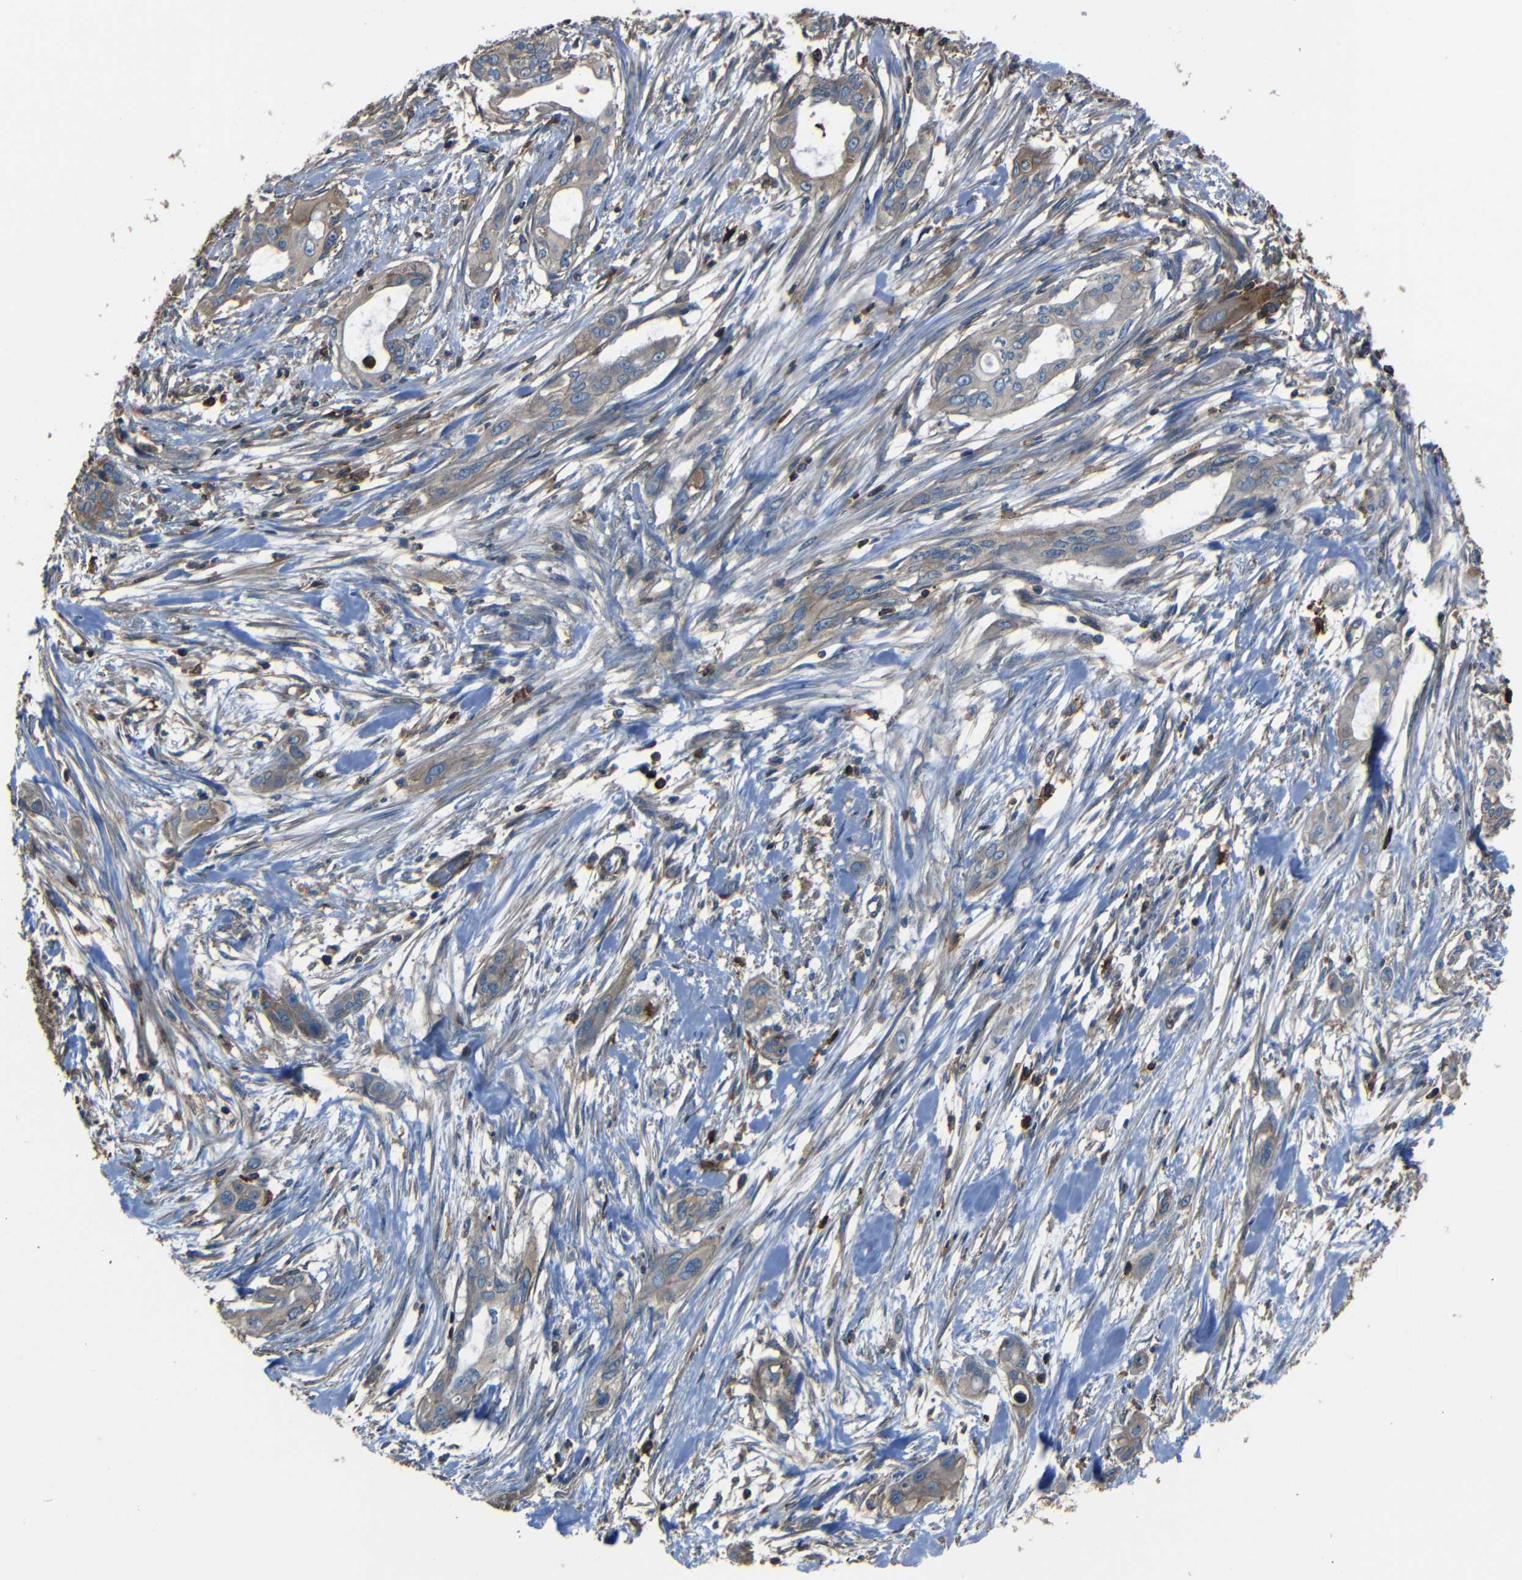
{"staining": {"intensity": "weak", "quantity": ">75%", "location": "cytoplasmic/membranous"}, "tissue": "pancreatic cancer", "cell_type": "Tumor cells", "image_type": "cancer", "snomed": [{"axis": "morphology", "description": "Adenocarcinoma, NOS"}, {"axis": "topography", "description": "Pancreas"}], "caption": "Protein analysis of pancreatic cancer tissue reveals weak cytoplasmic/membranous positivity in approximately >75% of tumor cells.", "gene": "ADGRE5", "patient": {"sex": "female", "age": 60}}